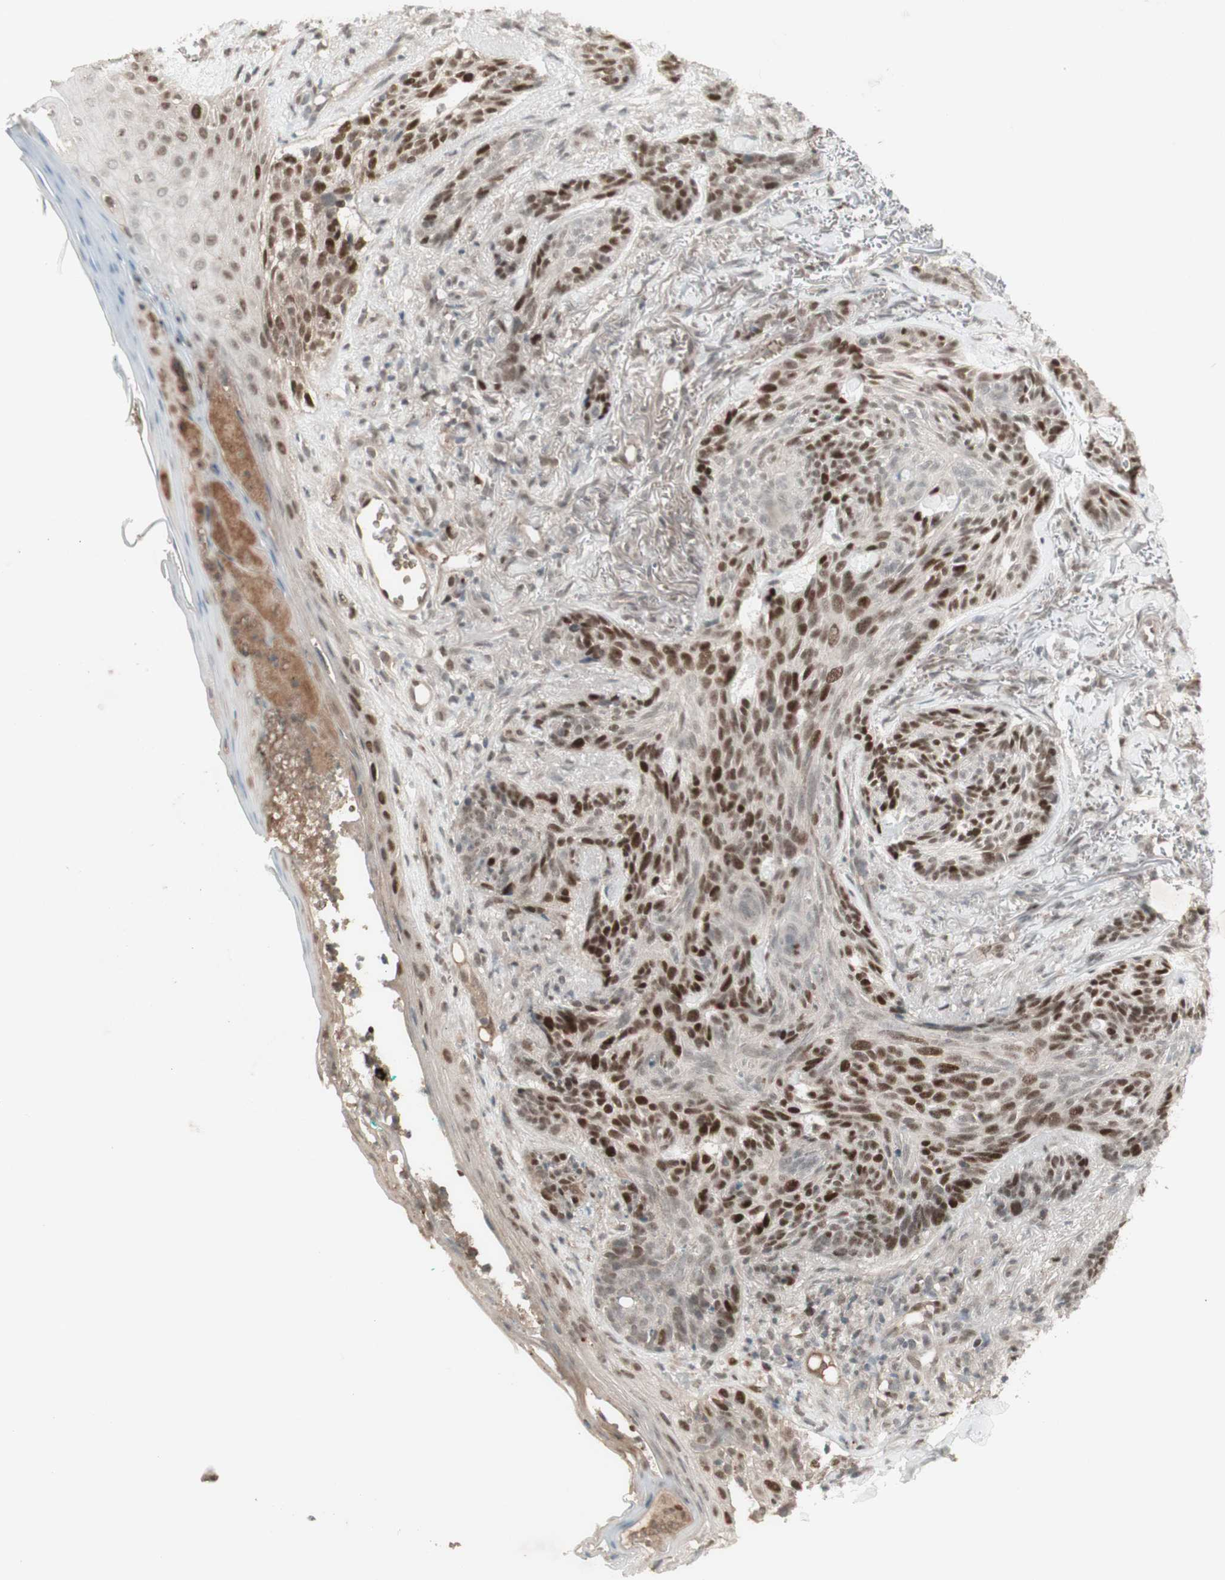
{"staining": {"intensity": "strong", "quantity": "25%-75%", "location": "nuclear"}, "tissue": "skin cancer", "cell_type": "Tumor cells", "image_type": "cancer", "snomed": [{"axis": "morphology", "description": "Basal cell carcinoma"}, {"axis": "topography", "description": "Skin"}], "caption": "Human skin cancer (basal cell carcinoma) stained for a protein (brown) reveals strong nuclear positive staining in about 25%-75% of tumor cells.", "gene": "MSH6", "patient": {"sex": "male", "age": 43}}